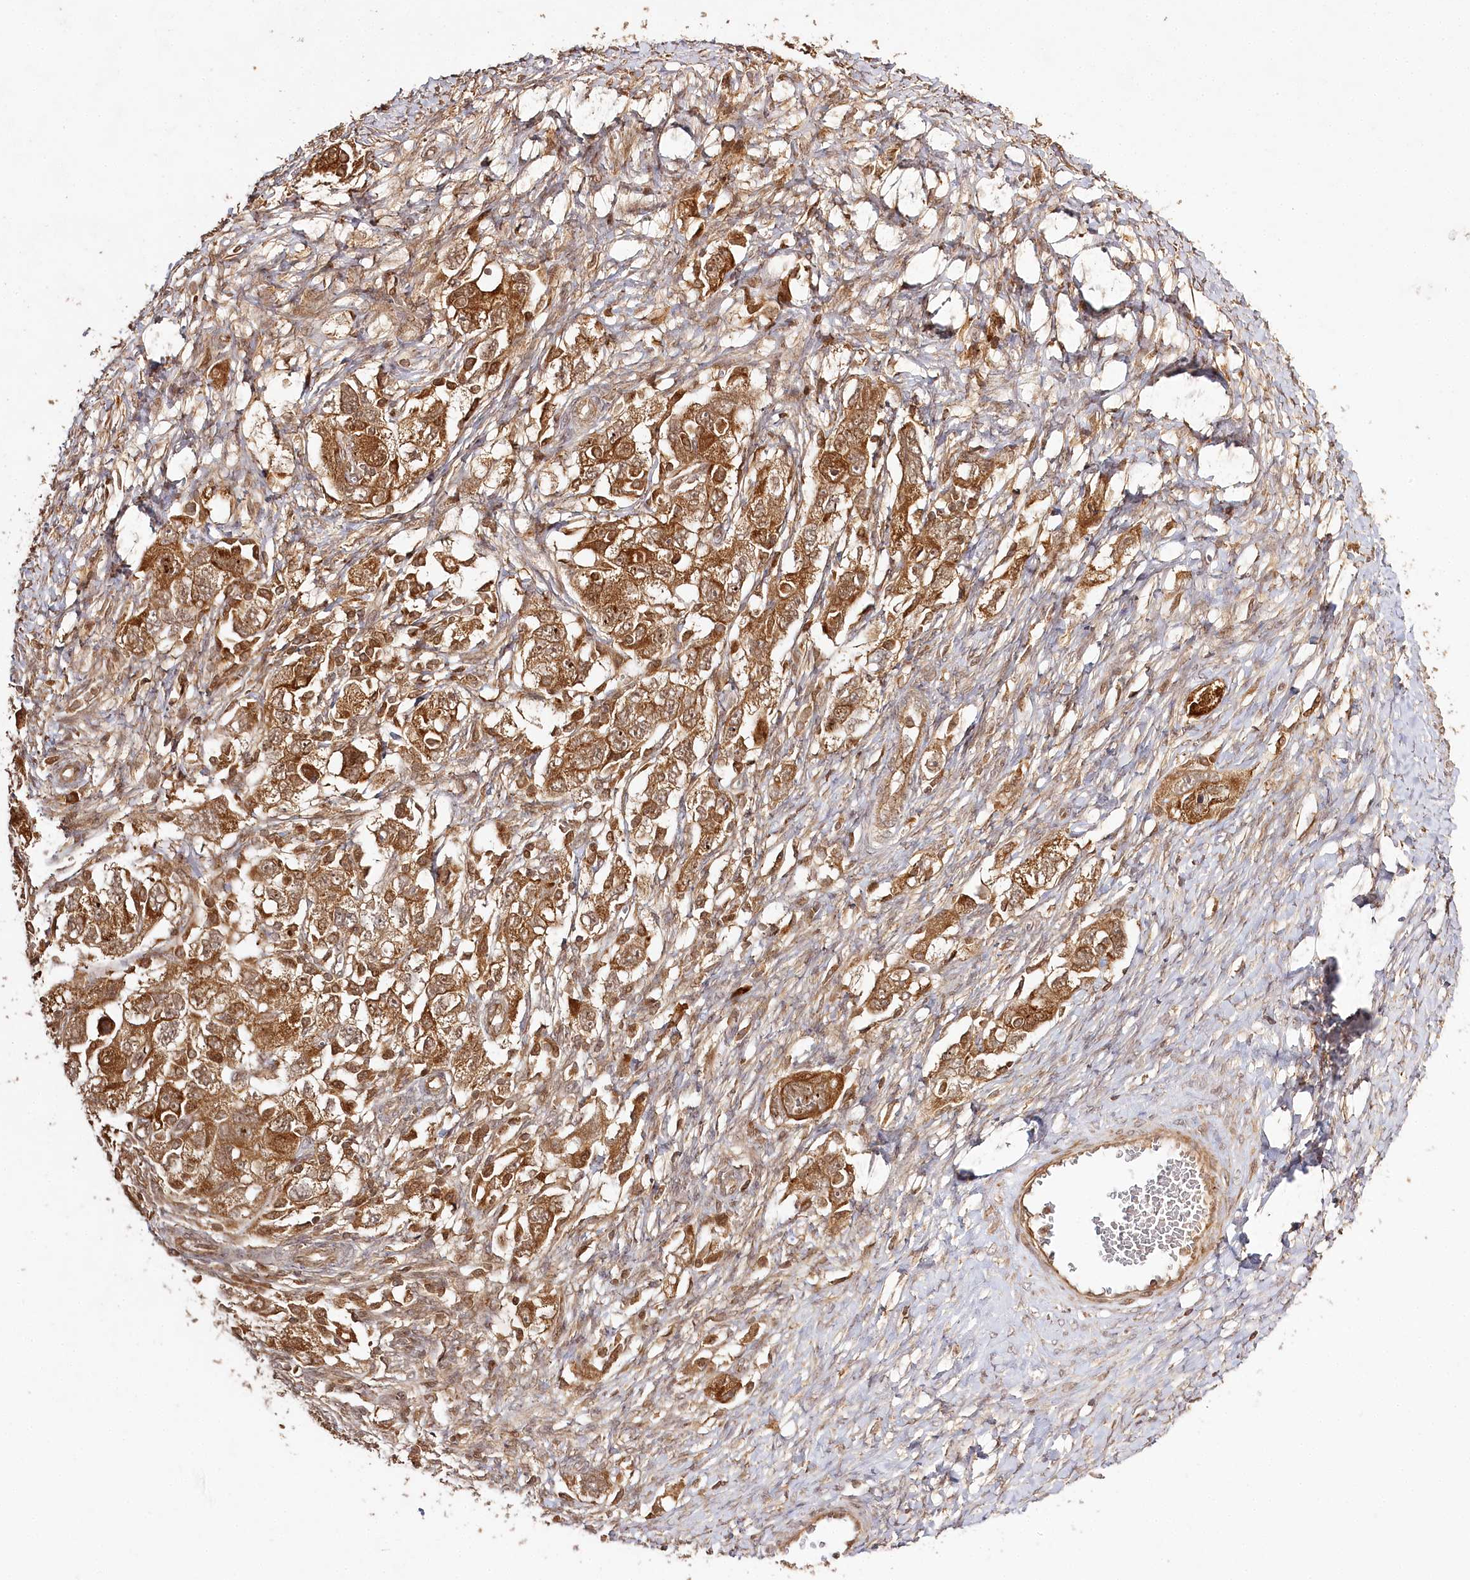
{"staining": {"intensity": "strong", "quantity": ">75%", "location": "cytoplasmic/membranous,nuclear"}, "tissue": "ovarian cancer", "cell_type": "Tumor cells", "image_type": "cancer", "snomed": [{"axis": "morphology", "description": "Carcinoma, NOS"}, {"axis": "morphology", "description": "Cystadenocarcinoma, serous, NOS"}, {"axis": "topography", "description": "Ovary"}], "caption": "This is an image of immunohistochemistry staining of serous cystadenocarcinoma (ovarian), which shows strong positivity in the cytoplasmic/membranous and nuclear of tumor cells.", "gene": "ULK2", "patient": {"sex": "female", "age": 69}}